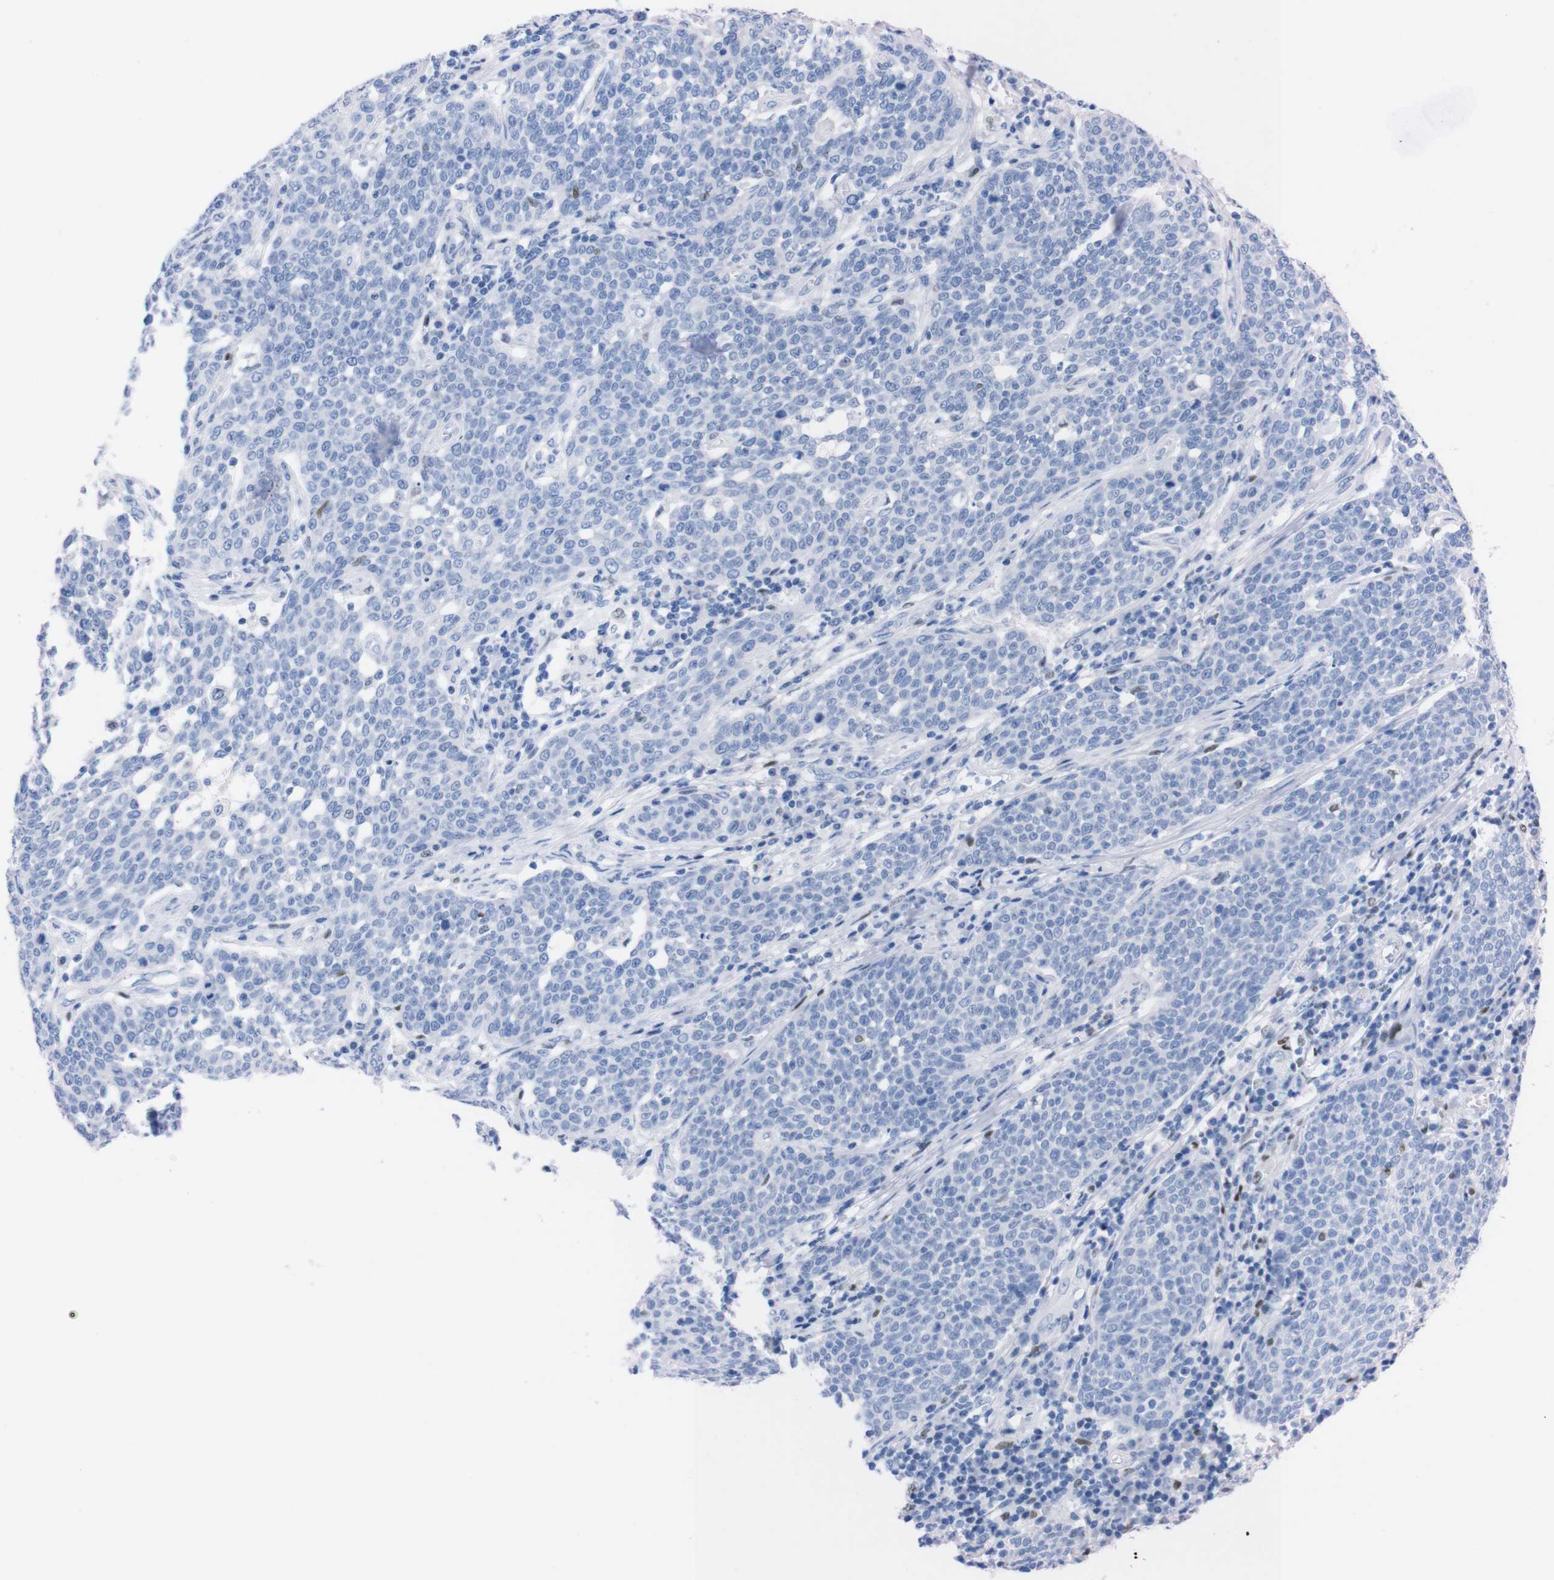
{"staining": {"intensity": "negative", "quantity": "none", "location": "none"}, "tissue": "cervical cancer", "cell_type": "Tumor cells", "image_type": "cancer", "snomed": [{"axis": "morphology", "description": "Squamous cell carcinoma, NOS"}, {"axis": "topography", "description": "Cervix"}], "caption": "Human cervical squamous cell carcinoma stained for a protein using immunohistochemistry reveals no positivity in tumor cells.", "gene": "P2RY12", "patient": {"sex": "female", "age": 34}}